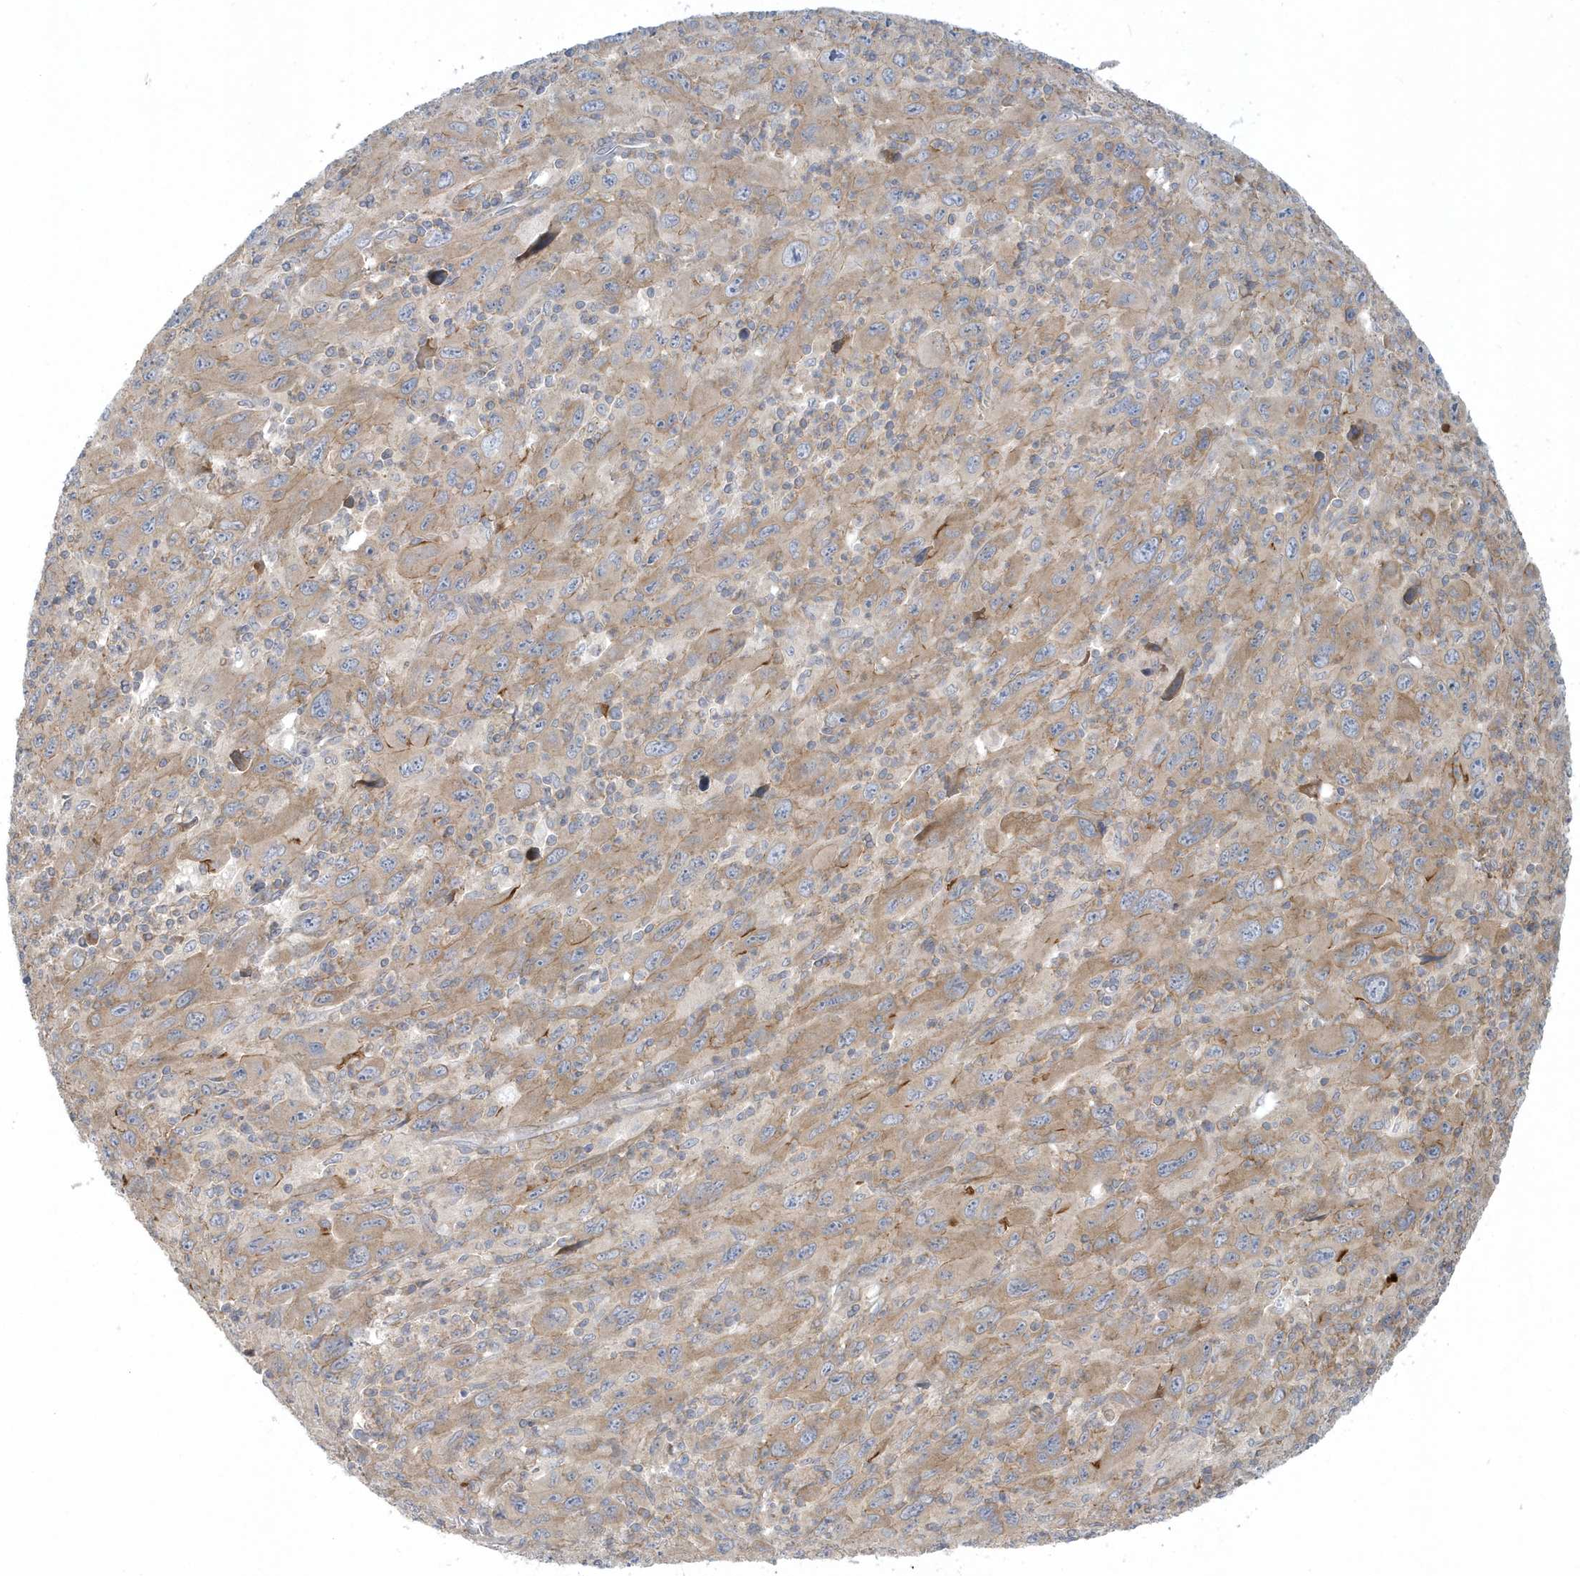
{"staining": {"intensity": "weak", "quantity": "25%-75%", "location": "cytoplasmic/membranous"}, "tissue": "melanoma", "cell_type": "Tumor cells", "image_type": "cancer", "snomed": [{"axis": "morphology", "description": "Malignant melanoma, Metastatic site"}, {"axis": "topography", "description": "Skin"}], "caption": "Immunohistochemistry (IHC) histopathology image of neoplastic tissue: melanoma stained using immunohistochemistry shows low levels of weak protein expression localized specifically in the cytoplasmic/membranous of tumor cells, appearing as a cytoplasmic/membranous brown color.", "gene": "CNOT10", "patient": {"sex": "female", "age": 56}}